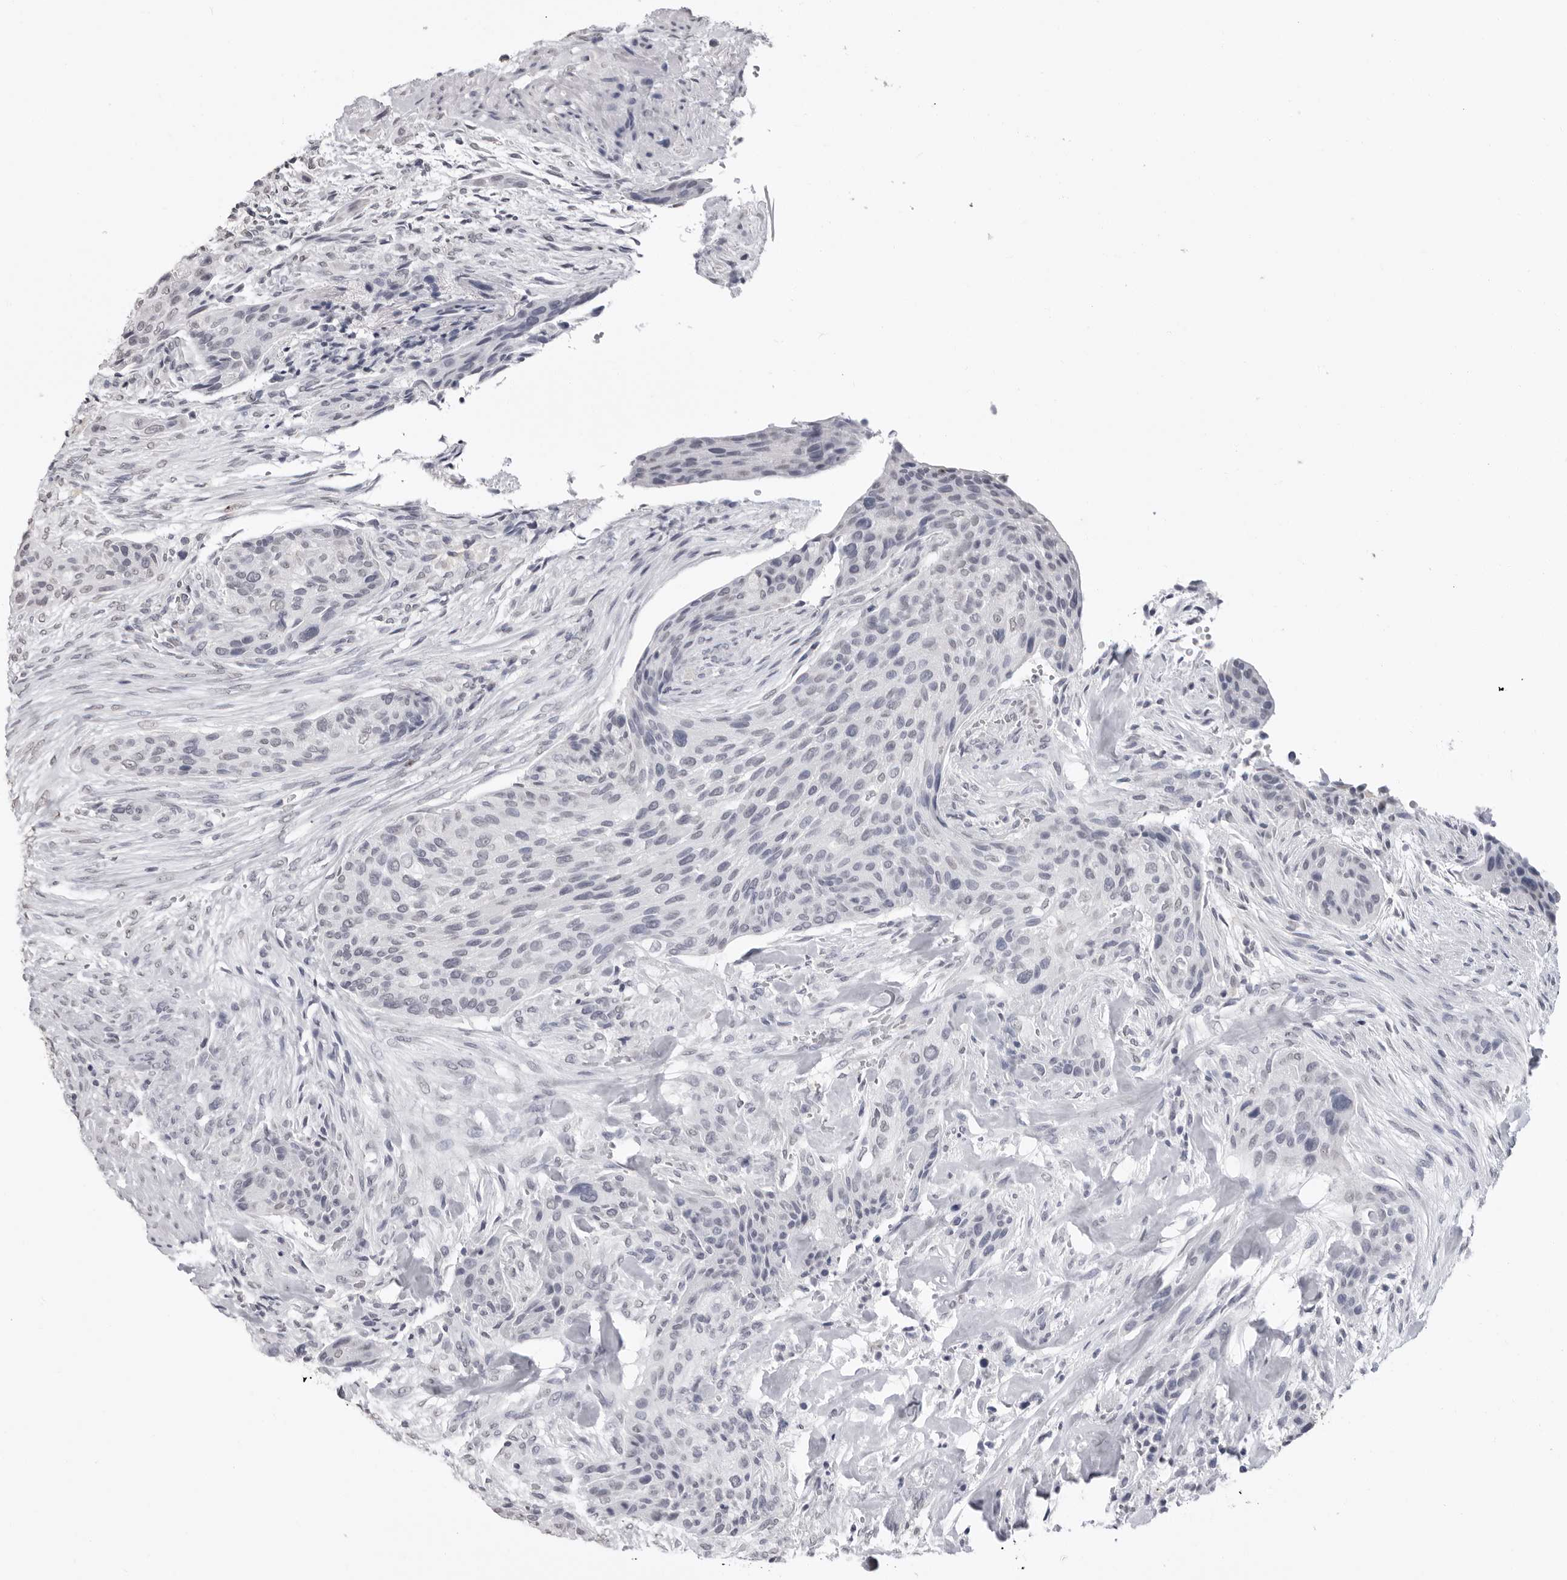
{"staining": {"intensity": "negative", "quantity": "none", "location": "none"}, "tissue": "urothelial cancer", "cell_type": "Tumor cells", "image_type": "cancer", "snomed": [{"axis": "morphology", "description": "Urothelial carcinoma, High grade"}, {"axis": "topography", "description": "Urinary bladder"}], "caption": "This is a photomicrograph of IHC staining of urothelial cancer, which shows no staining in tumor cells.", "gene": "HEPACAM", "patient": {"sex": "male", "age": 35}}